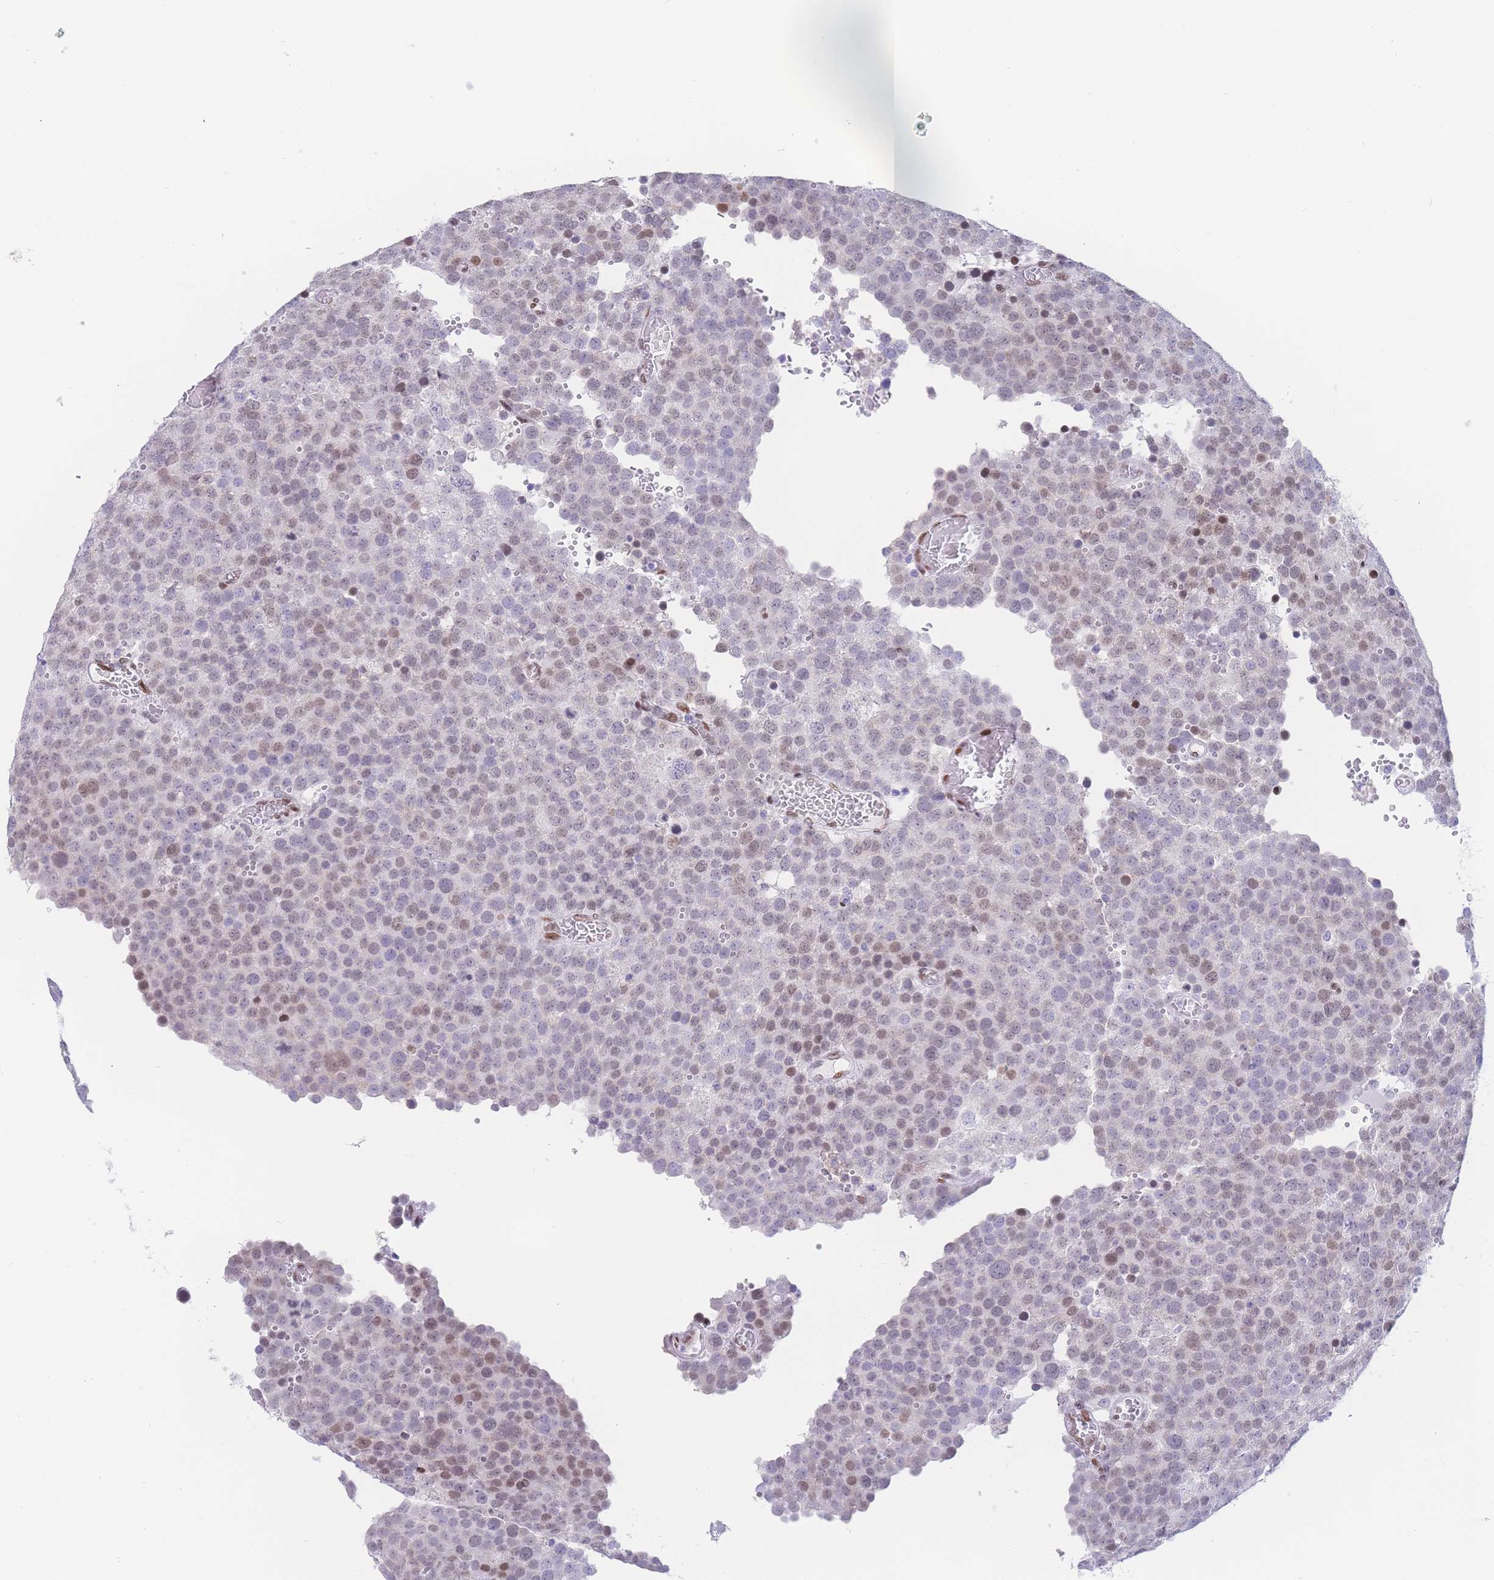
{"staining": {"intensity": "weak", "quantity": "<25%", "location": "nuclear"}, "tissue": "testis cancer", "cell_type": "Tumor cells", "image_type": "cancer", "snomed": [{"axis": "morphology", "description": "Normal tissue, NOS"}, {"axis": "morphology", "description": "Seminoma, NOS"}, {"axis": "topography", "description": "Testis"}], "caption": "Tumor cells are negative for brown protein staining in testis cancer.", "gene": "PSMB5", "patient": {"sex": "male", "age": 71}}